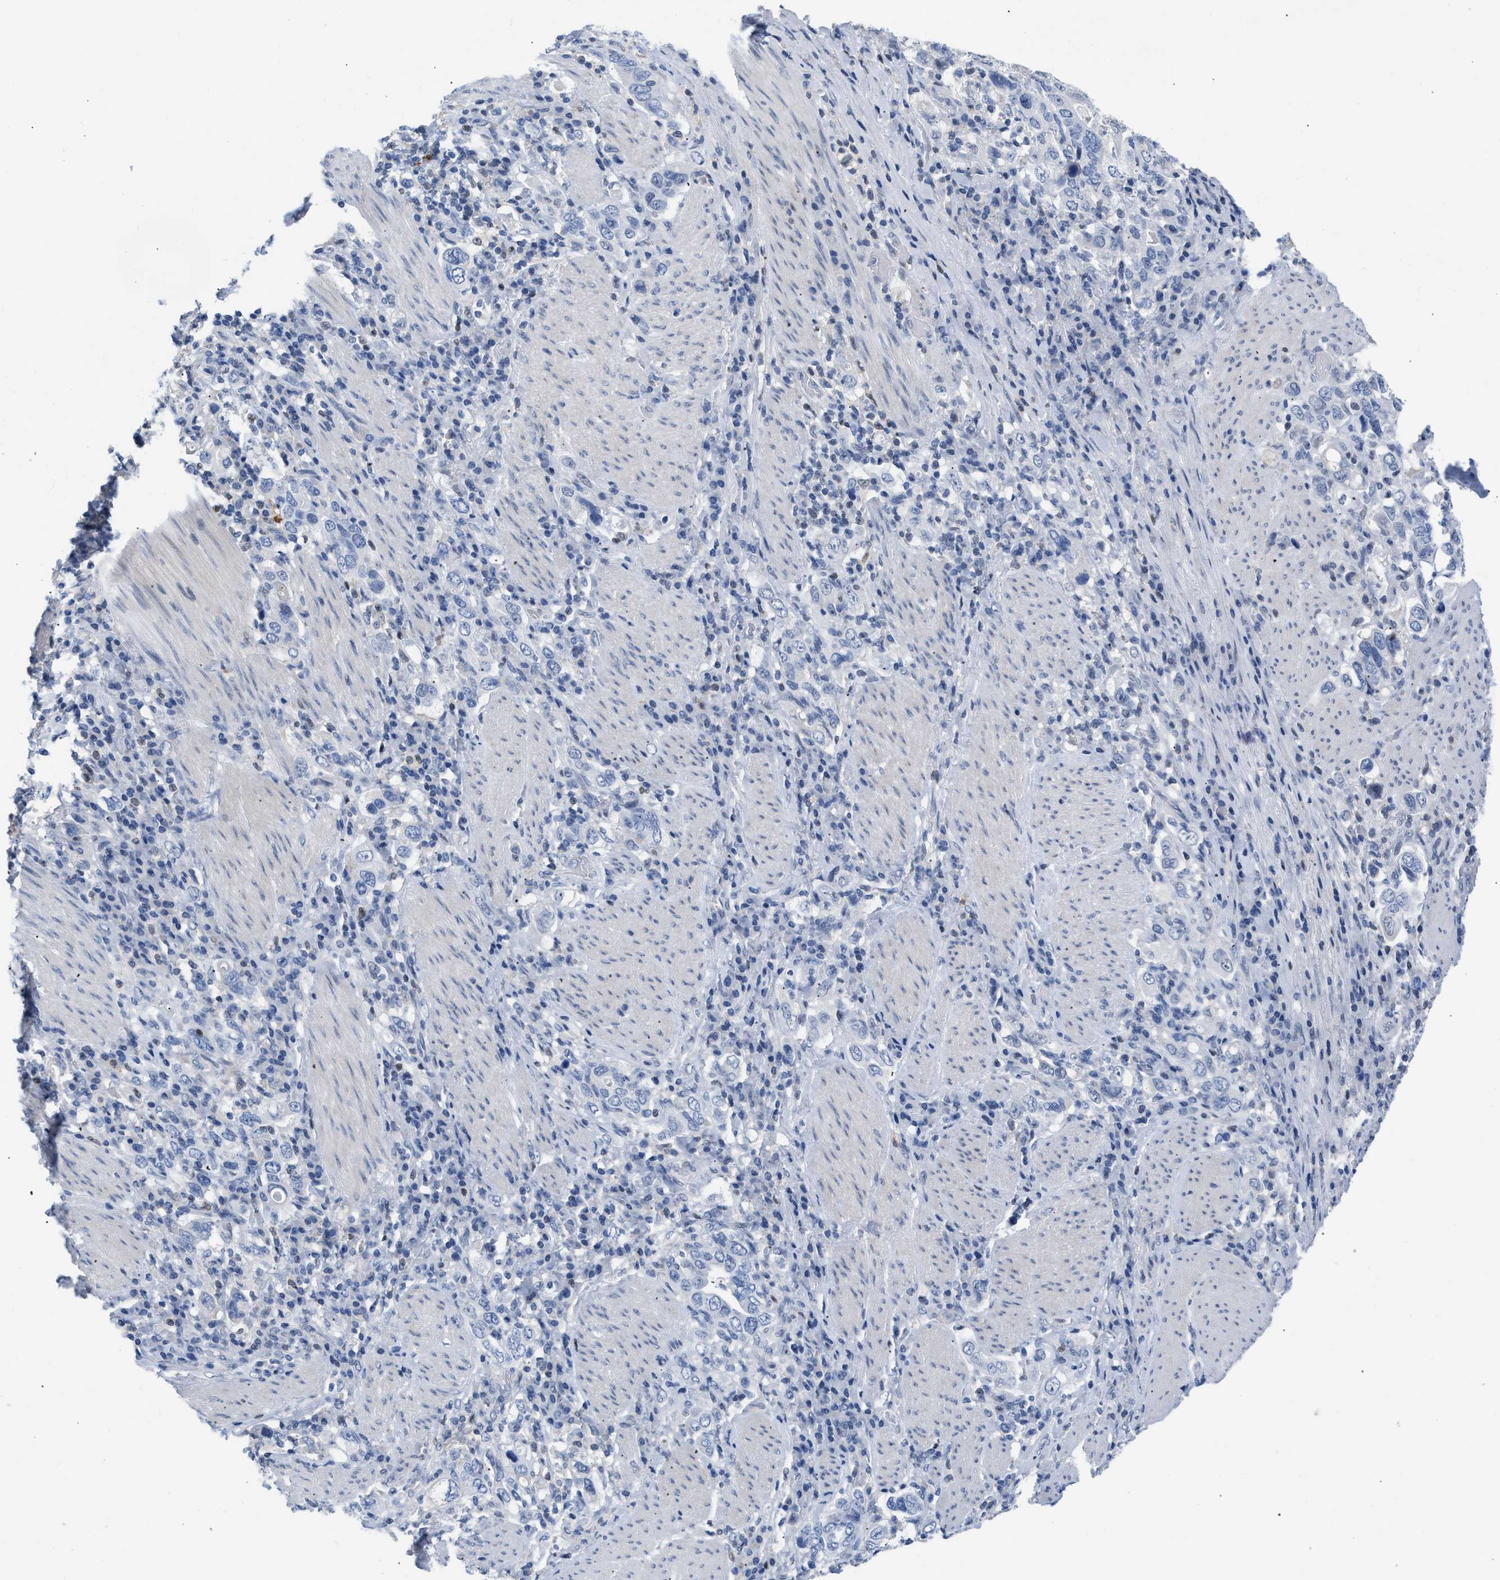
{"staining": {"intensity": "negative", "quantity": "none", "location": "none"}, "tissue": "stomach cancer", "cell_type": "Tumor cells", "image_type": "cancer", "snomed": [{"axis": "morphology", "description": "Adenocarcinoma, NOS"}, {"axis": "topography", "description": "Stomach, upper"}], "caption": "Tumor cells show no significant expression in stomach cancer.", "gene": "BOLL", "patient": {"sex": "male", "age": 62}}